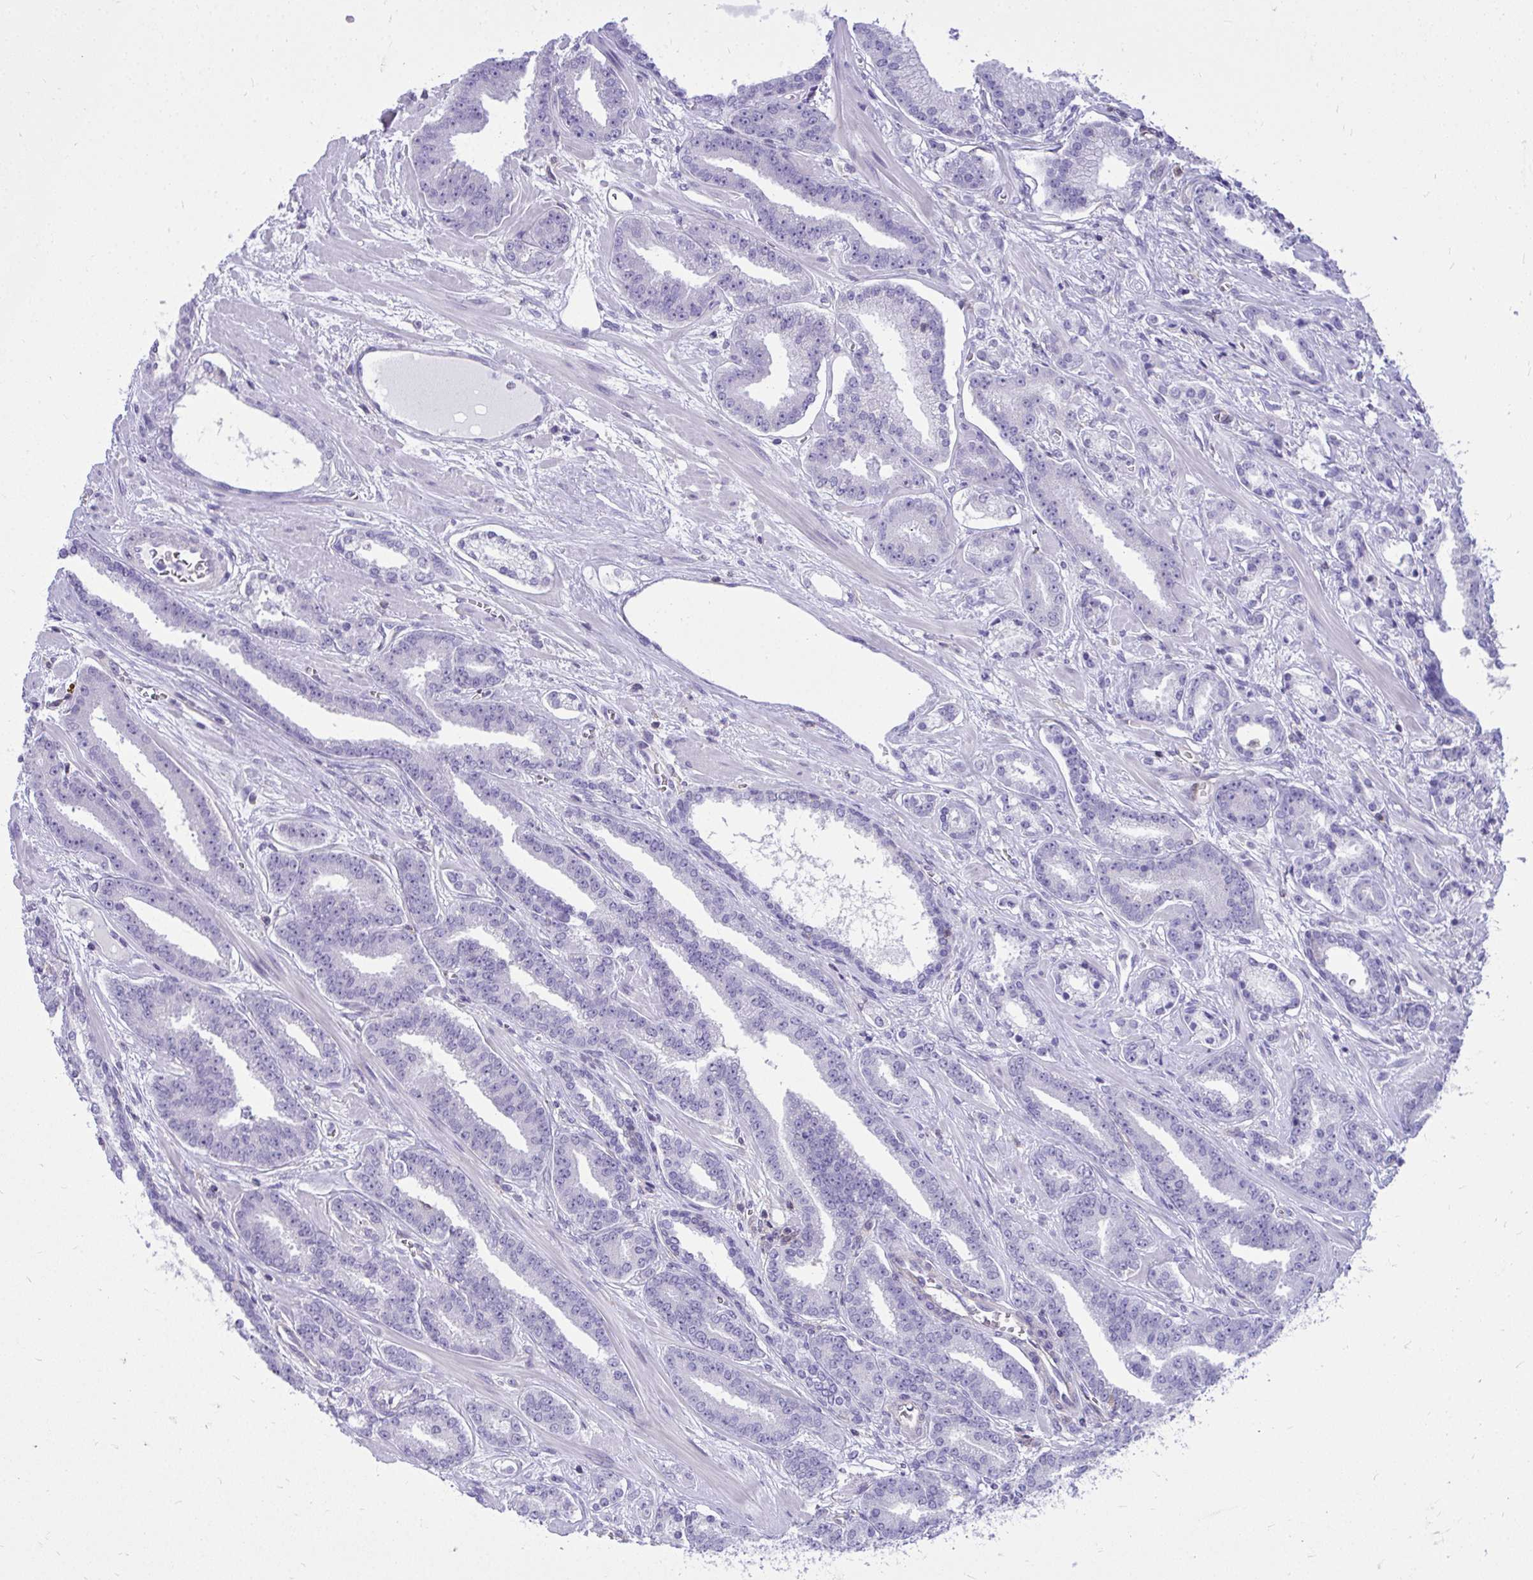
{"staining": {"intensity": "negative", "quantity": "none", "location": "none"}, "tissue": "prostate cancer", "cell_type": "Tumor cells", "image_type": "cancer", "snomed": [{"axis": "morphology", "description": "Adenocarcinoma, High grade"}, {"axis": "topography", "description": "Prostate"}], "caption": "Immunohistochemistry of human adenocarcinoma (high-grade) (prostate) exhibits no positivity in tumor cells.", "gene": "GPRIN3", "patient": {"sex": "male", "age": 60}}